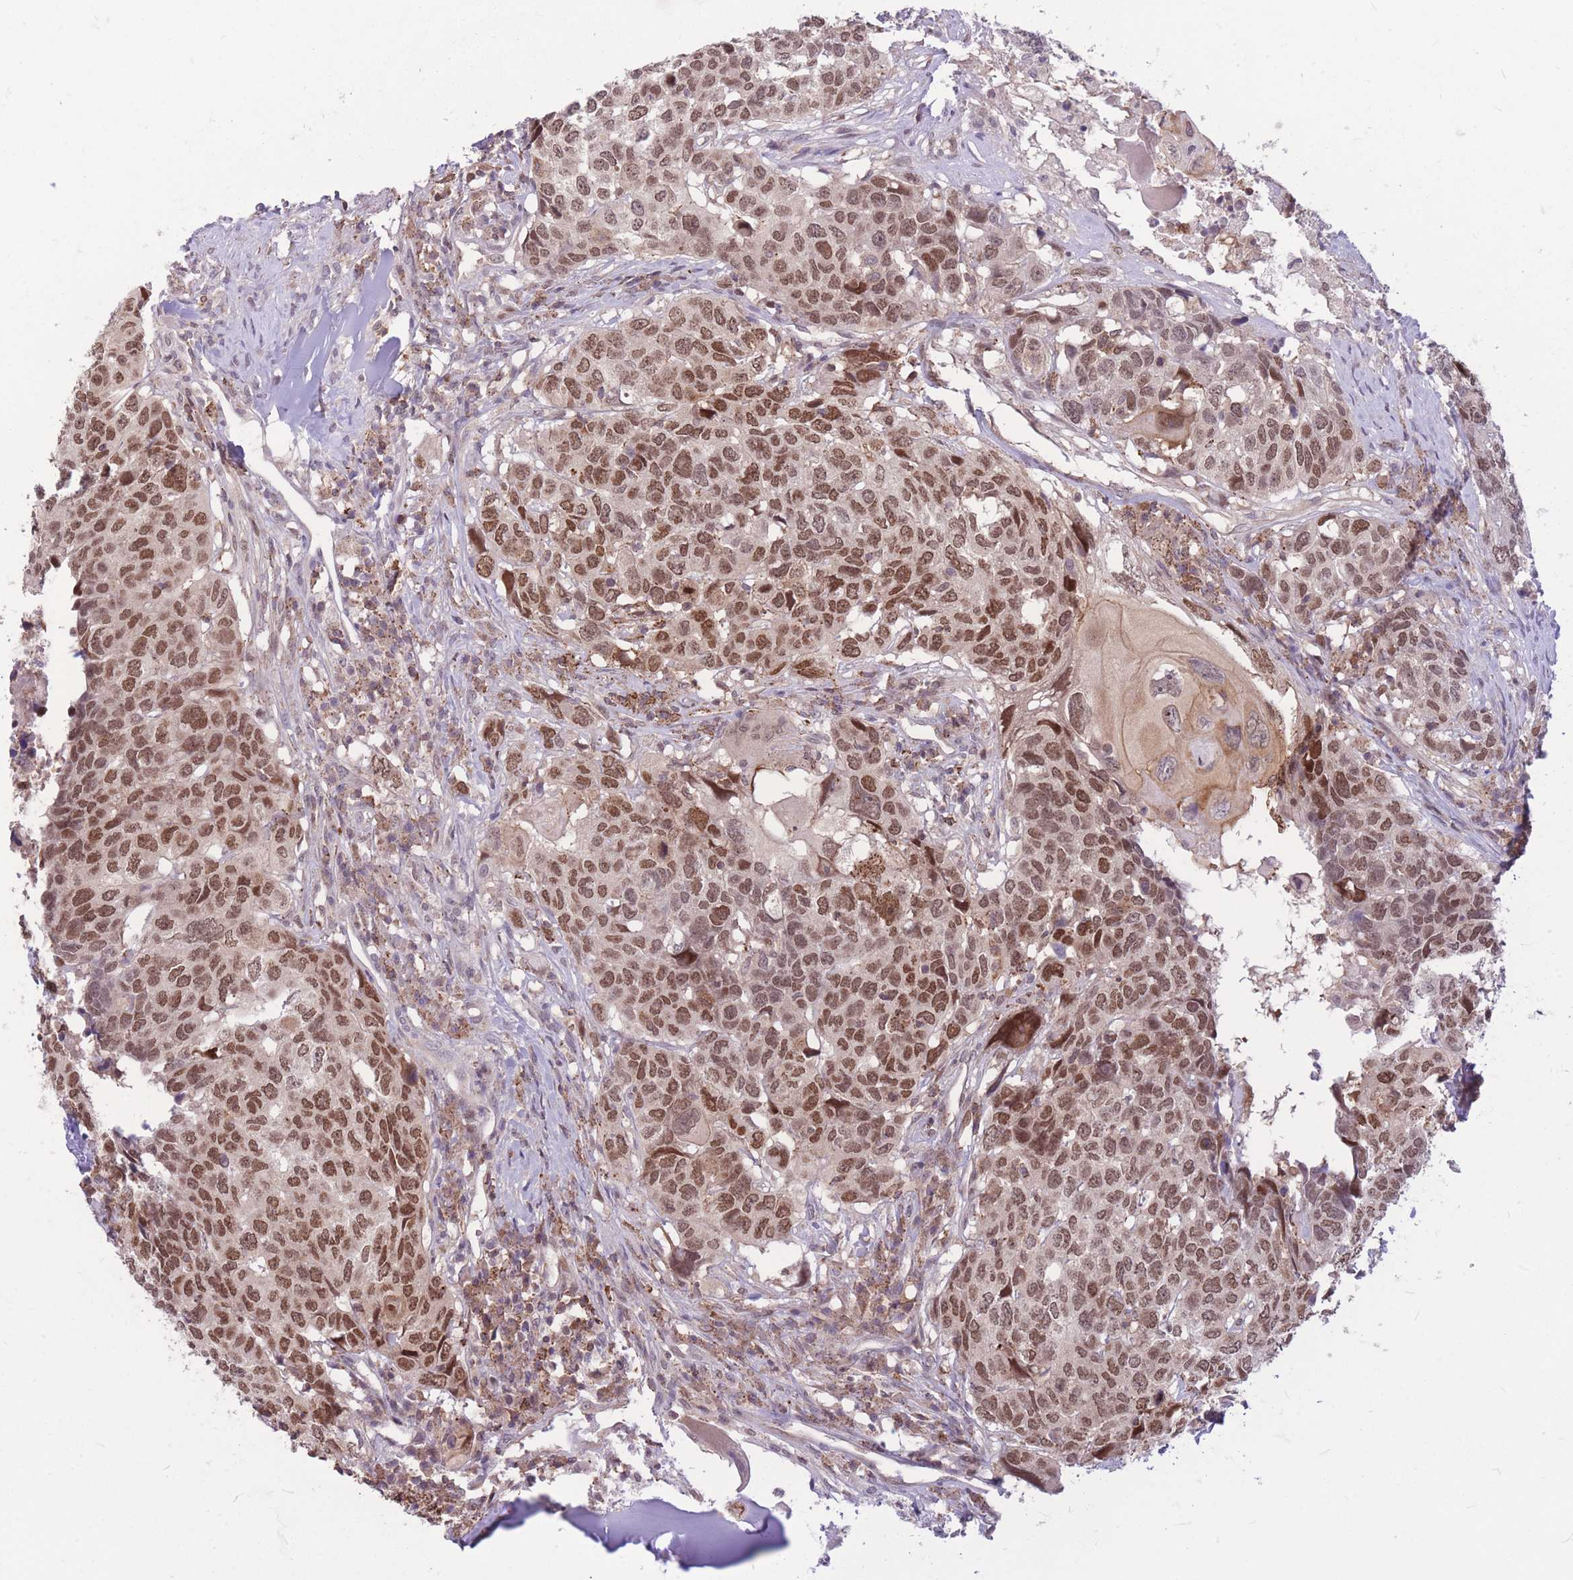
{"staining": {"intensity": "moderate", "quantity": ">75%", "location": "nuclear"}, "tissue": "head and neck cancer", "cell_type": "Tumor cells", "image_type": "cancer", "snomed": [{"axis": "morphology", "description": "Squamous cell carcinoma, NOS"}, {"axis": "topography", "description": "Head-Neck"}], "caption": "Immunohistochemical staining of human head and neck squamous cell carcinoma displays medium levels of moderate nuclear positivity in approximately >75% of tumor cells. The staining was performed using DAB, with brown indicating positive protein expression. Nuclei are stained blue with hematoxylin.", "gene": "TCF20", "patient": {"sex": "male", "age": 66}}